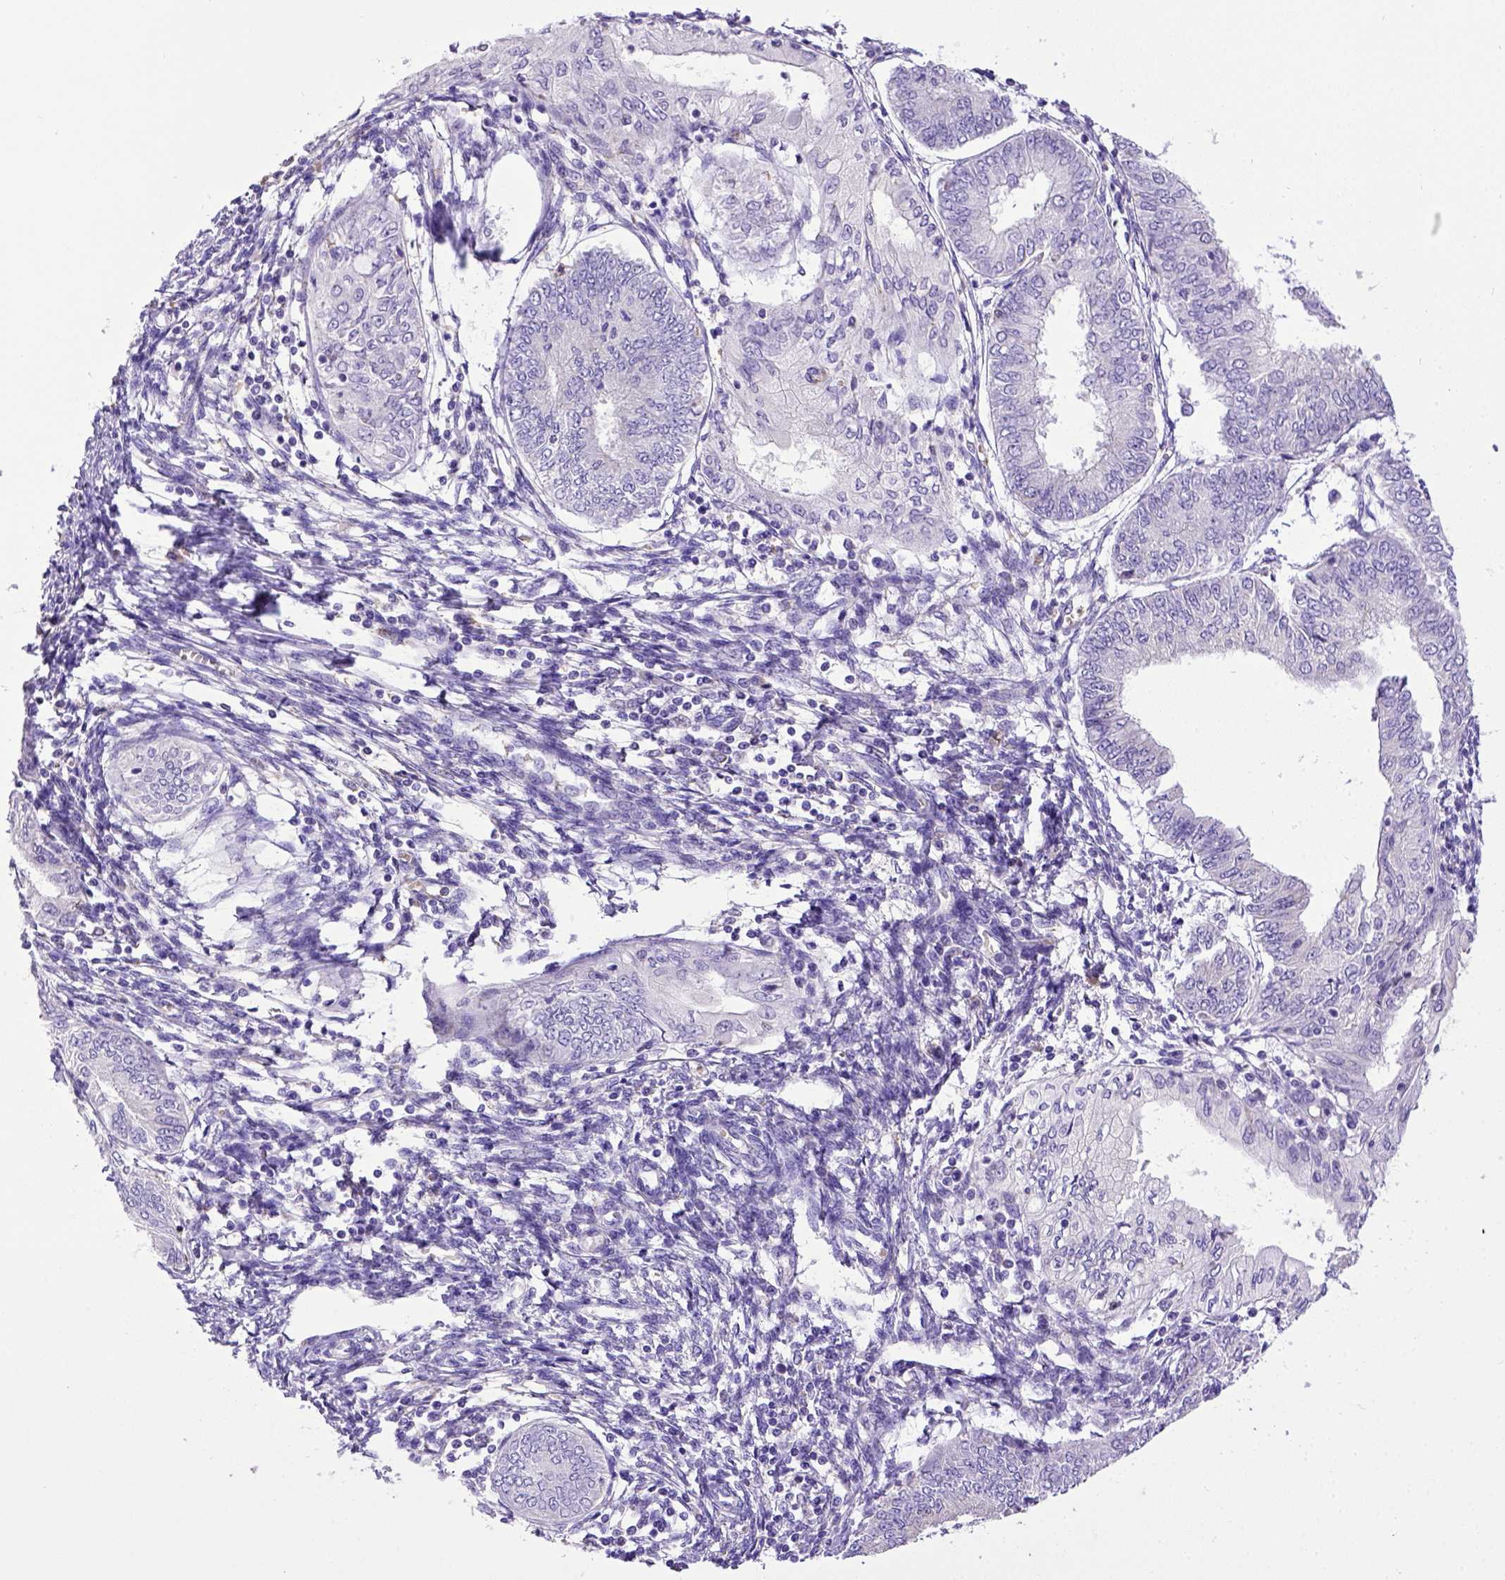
{"staining": {"intensity": "negative", "quantity": "none", "location": "none"}, "tissue": "endometrial cancer", "cell_type": "Tumor cells", "image_type": "cancer", "snomed": [{"axis": "morphology", "description": "Adenocarcinoma, NOS"}, {"axis": "topography", "description": "Endometrium"}], "caption": "Immunohistochemical staining of human endometrial cancer (adenocarcinoma) shows no significant staining in tumor cells. Nuclei are stained in blue.", "gene": "SPEF1", "patient": {"sex": "female", "age": 68}}